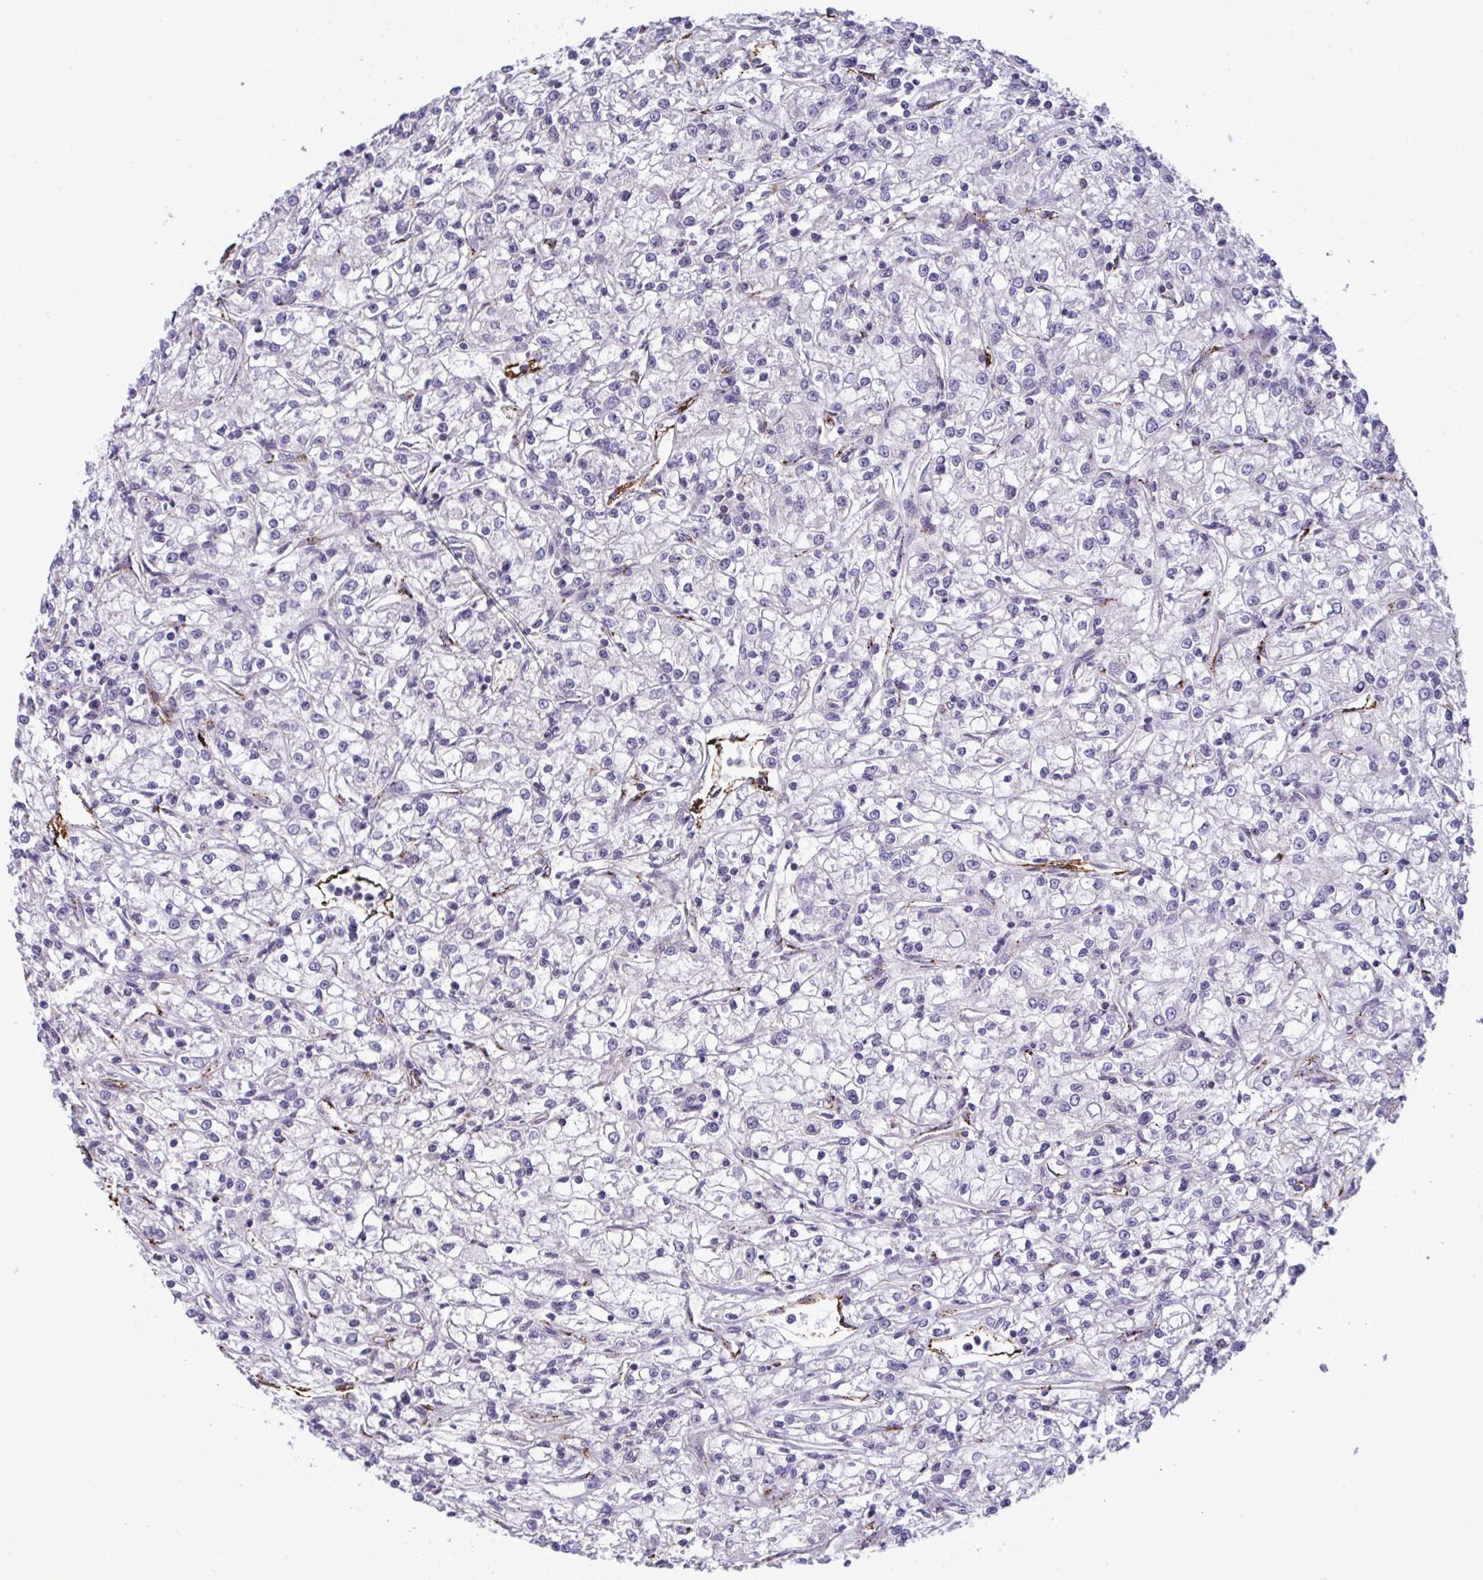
{"staining": {"intensity": "negative", "quantity": "none", "location": "none"}, "tissue": "renal cancer", "cell_type": "Tumor cells", "image_type": "cancer", "snomed": [{"axis": "morphology", "description": "Adenocarcinoma, NOS"}, {"axis": "topography", "description": "Kidney"}], "caption": "This is an IHC micrograph of adenocarcinoma (renal). There is no positivity in tumor cells.", "gene": "TOR1AIP2", "patient": {"sex": "female", "age": 59}}